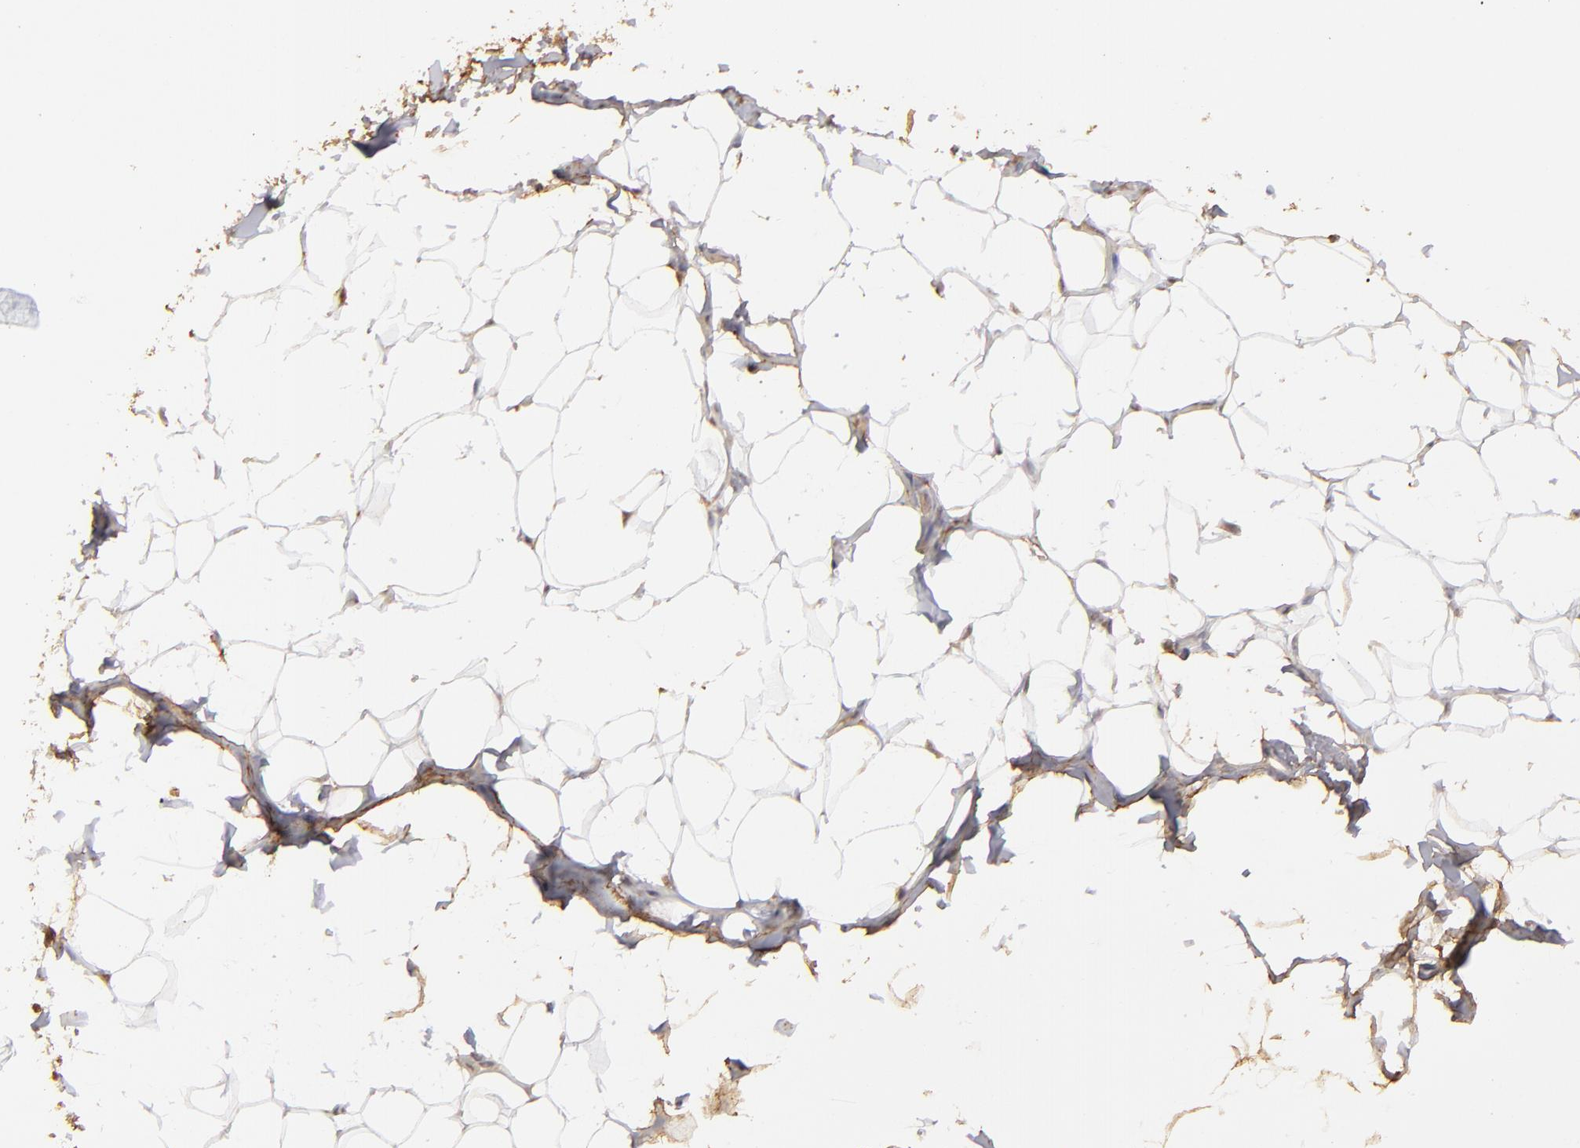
{"staining": {"intensity": "moderate", "quantity": ">75%", "location": "cytoplasmic/membranous"}, "tissue": "adipose tissue", "cell_type": "Adipocytes", "image_type": "normal", "snomed": [{"axis": "morphology", "description": "Normal tissue, NOS"}, {"axis": "topography", "description": "Soft tissue"}], "caption": "Brown immunohistochemical staining in normal human adipose tissue exhibits moderate cytoplasmic/membranous staining in approximately >75% of adipocytes.", "gene": "CD55", "patient": {"sex": "male", "age": 26}}